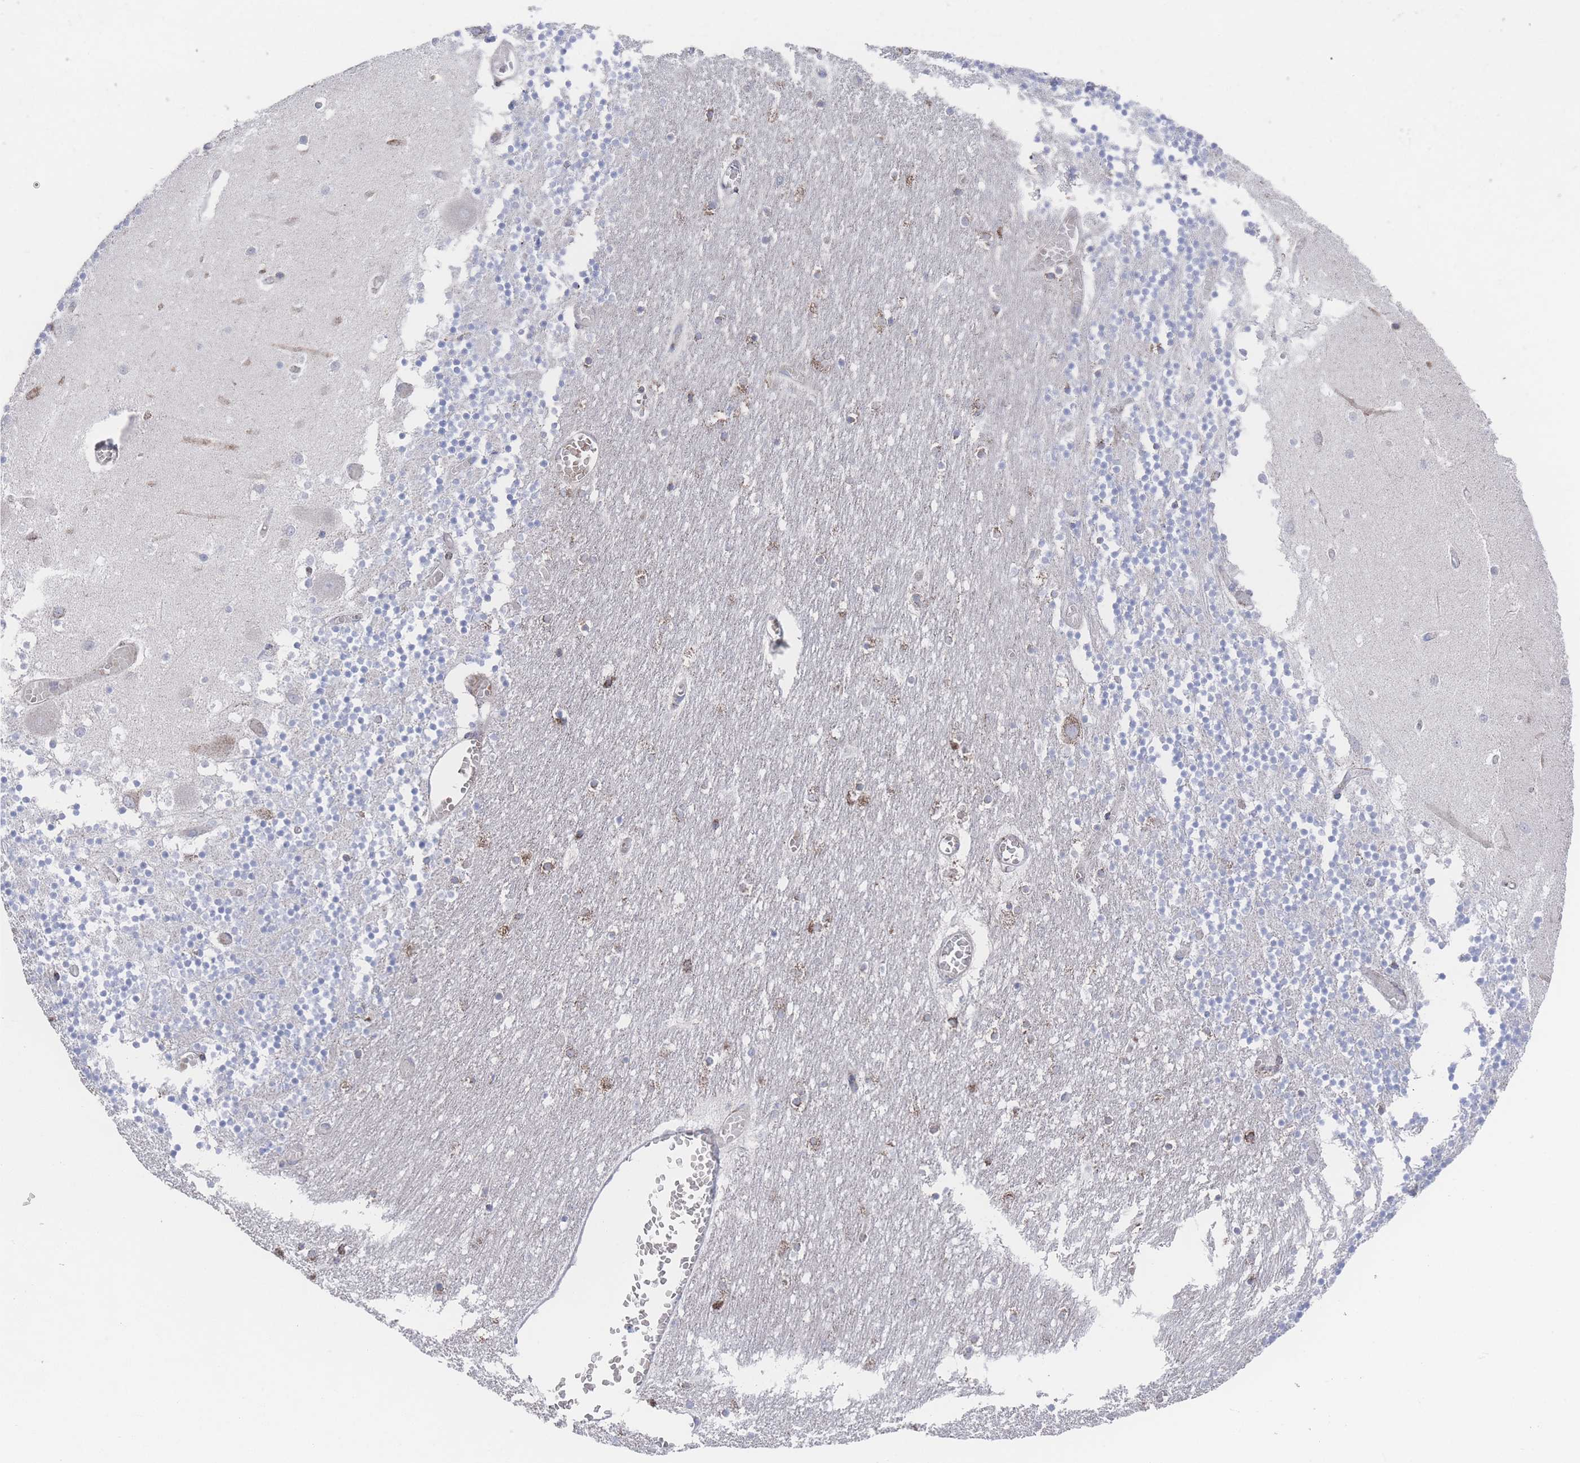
{"staining": {"intensity": "weak", "quantity": "25%-75%", "location": "cytoplasmic/membranous"}, "tissue": "cerebellum", "cell_type": "Cells in granular layer", "image_type": "normal", "snomed": [{"axis": "morphology", "description": "Normal tissue, NOS"}, {"axis": "topography", "description": "Cerebellum"}], "caption": "DAB immunohistochemical staining of unremarkable cerebellum exhibits weak cytoplasmic/membranous protein expression in approximately 25%-75% of cells in granular layer. The protein of interest is stained brown, and the nuclei are stained in blue (DAB IHC with brightfield microscopy, high magnification).", "gene": "PEX14", "patient": {"sex": "female", "age": 28}}